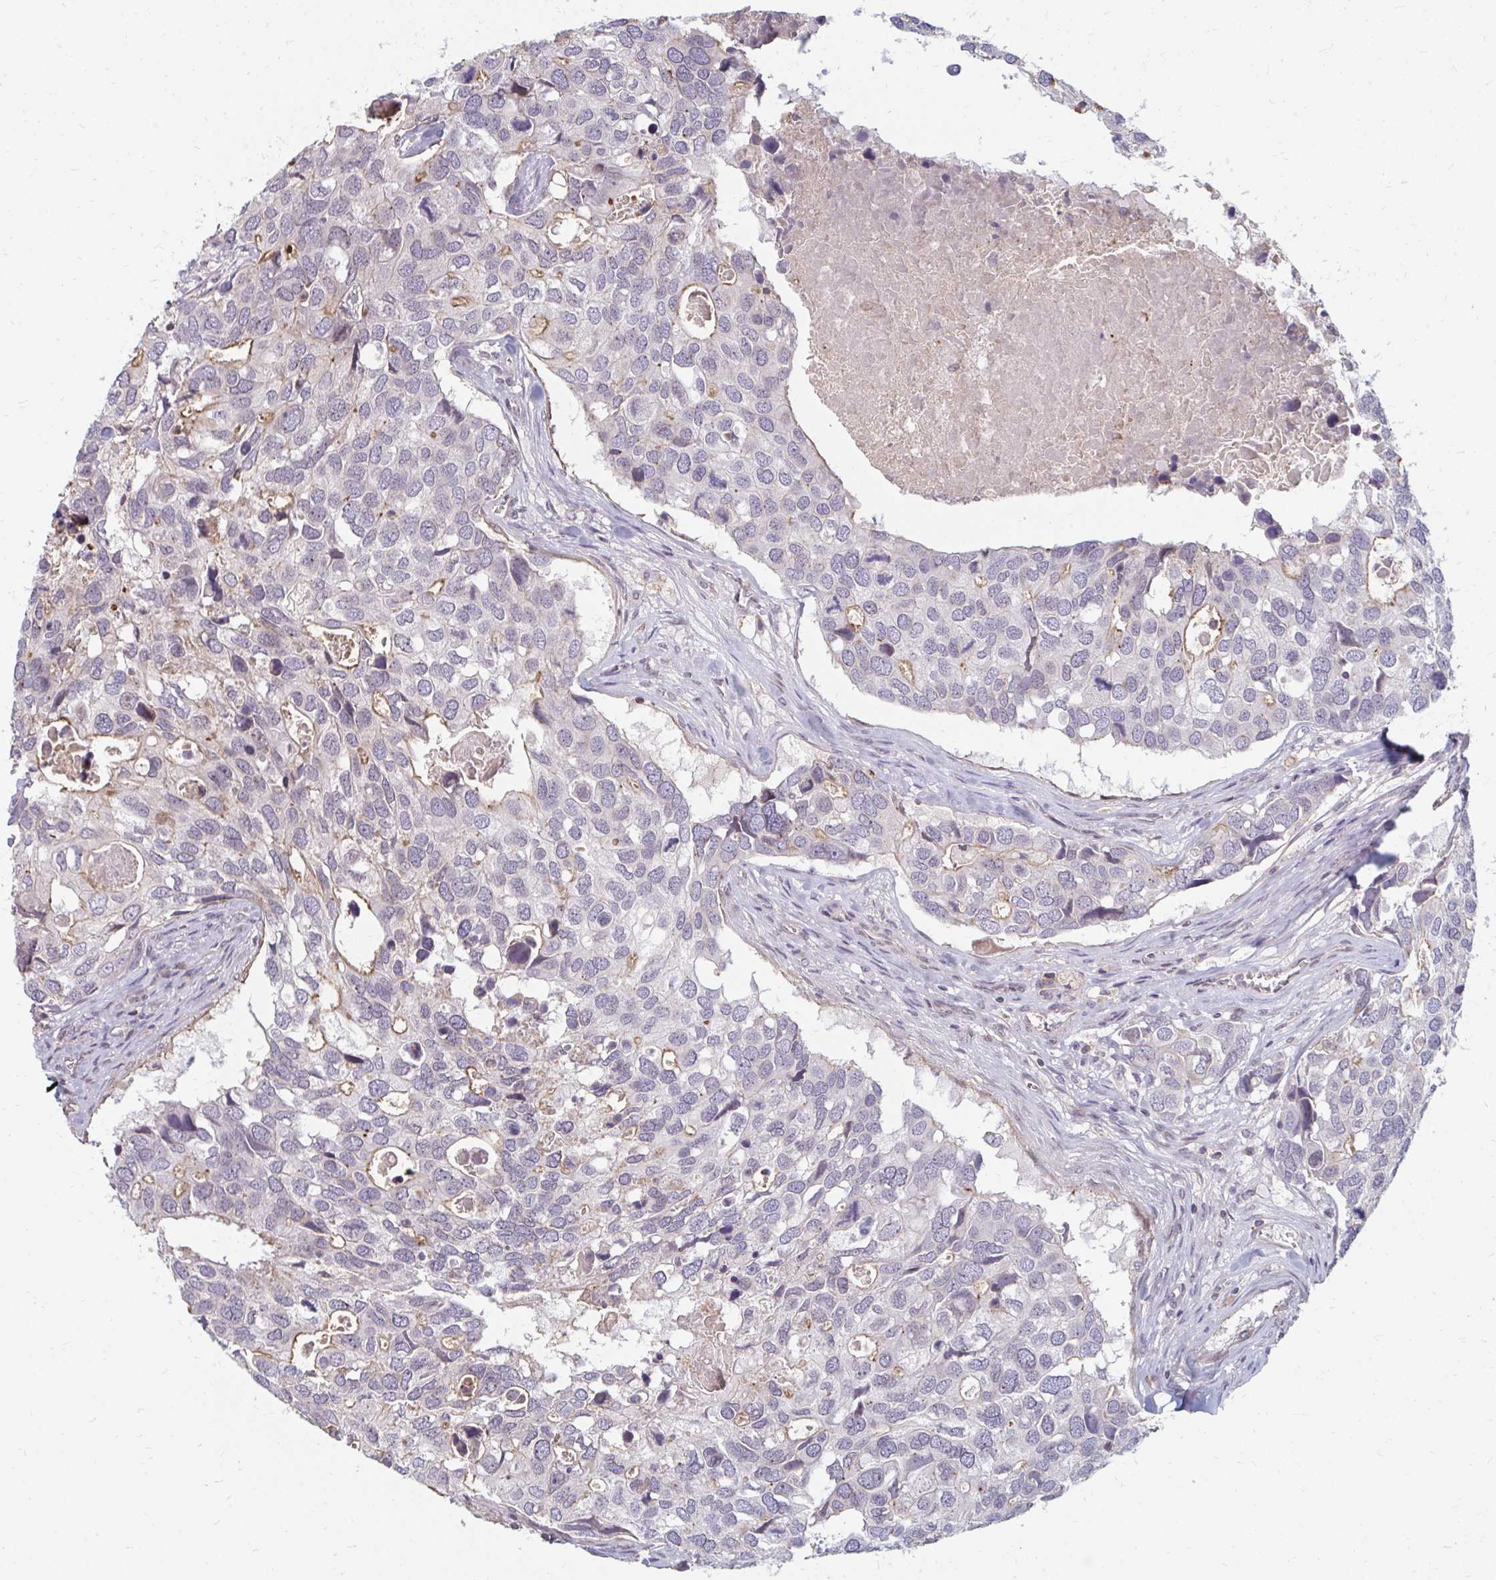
{"staining": {"intensity": "negative", "quantity": "none", "location": "none"}, "tissue": "breast cancer", "cell_type": "Tumor cells", "image_type": "cancer", "snomed": [{"axis": "morphology", "description": "Duct carcinoma"}, {"axis": "topography", "description": "Breast"}], "caption": "IHC image of neoplastic tissue: breast cancer stained with DAB (3,3'-diaminobenzidine) shows no significant protein expression in tumor cells.", "gene": "GPC5", "patient": {"sex": "female", "age": 83}}